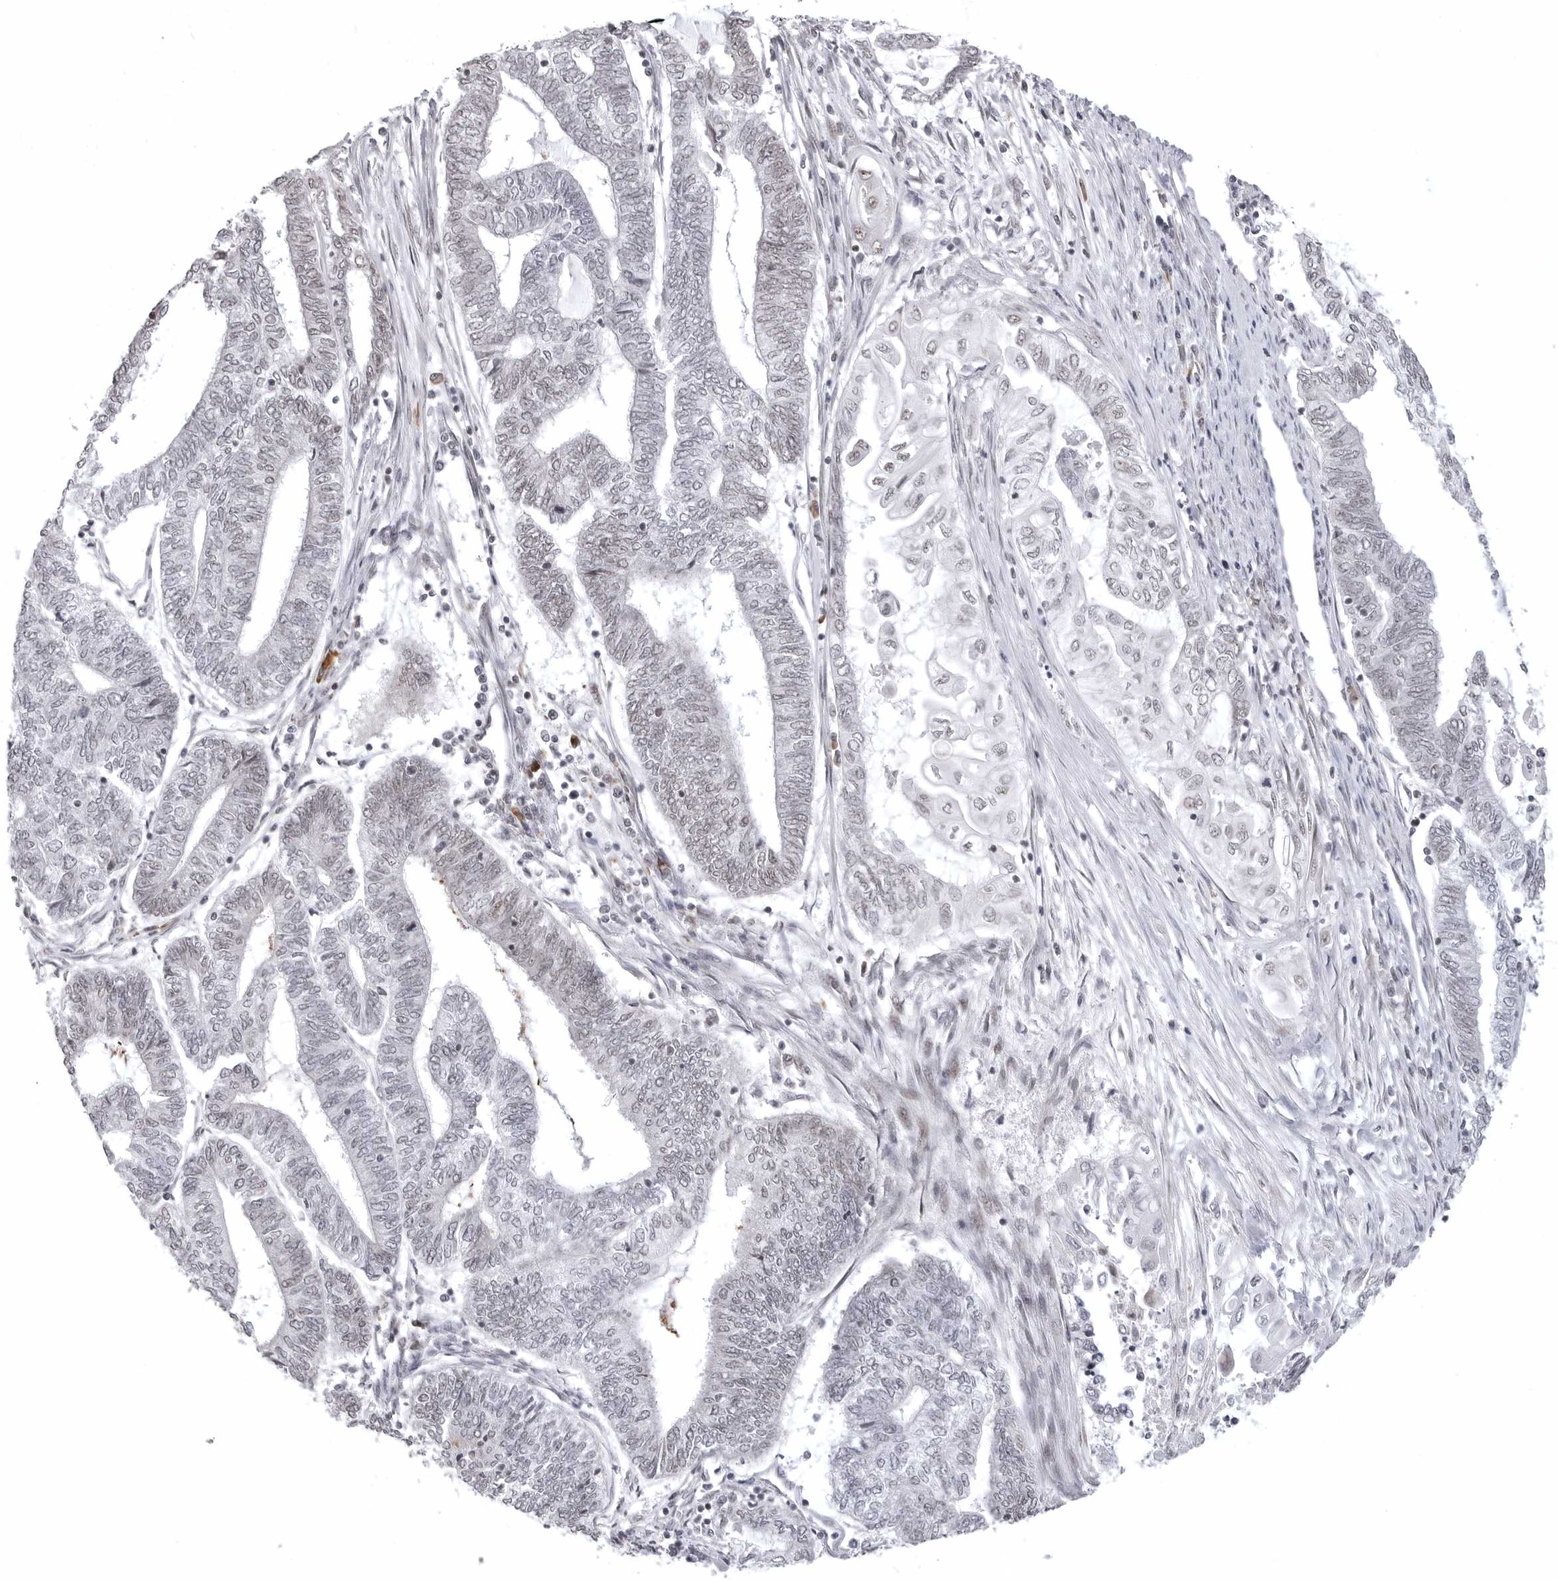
{"staining": {"intensity": "weak", "quantity": "<25%", "location": "nuclear"}, "tissue": "endometrial cancer", "cell_type": "Tumor cells", "image_type": "cancer", "snomed": [{"axis": "morphology", "description": "Adenocarcinoma, NOS"}, {"axis": "topography", "description": "Uterus"}, {"axis": "topography", "description": "Endometrium"}], "caption": "The micrograph shows no staining of tumor cells in adenocarcinoma (endometrial). (DAB IHC visualized using brightfield microscopy, high magnification).", "gene": "WRAP53", "patient": {"sex": "female", "age": 70}}